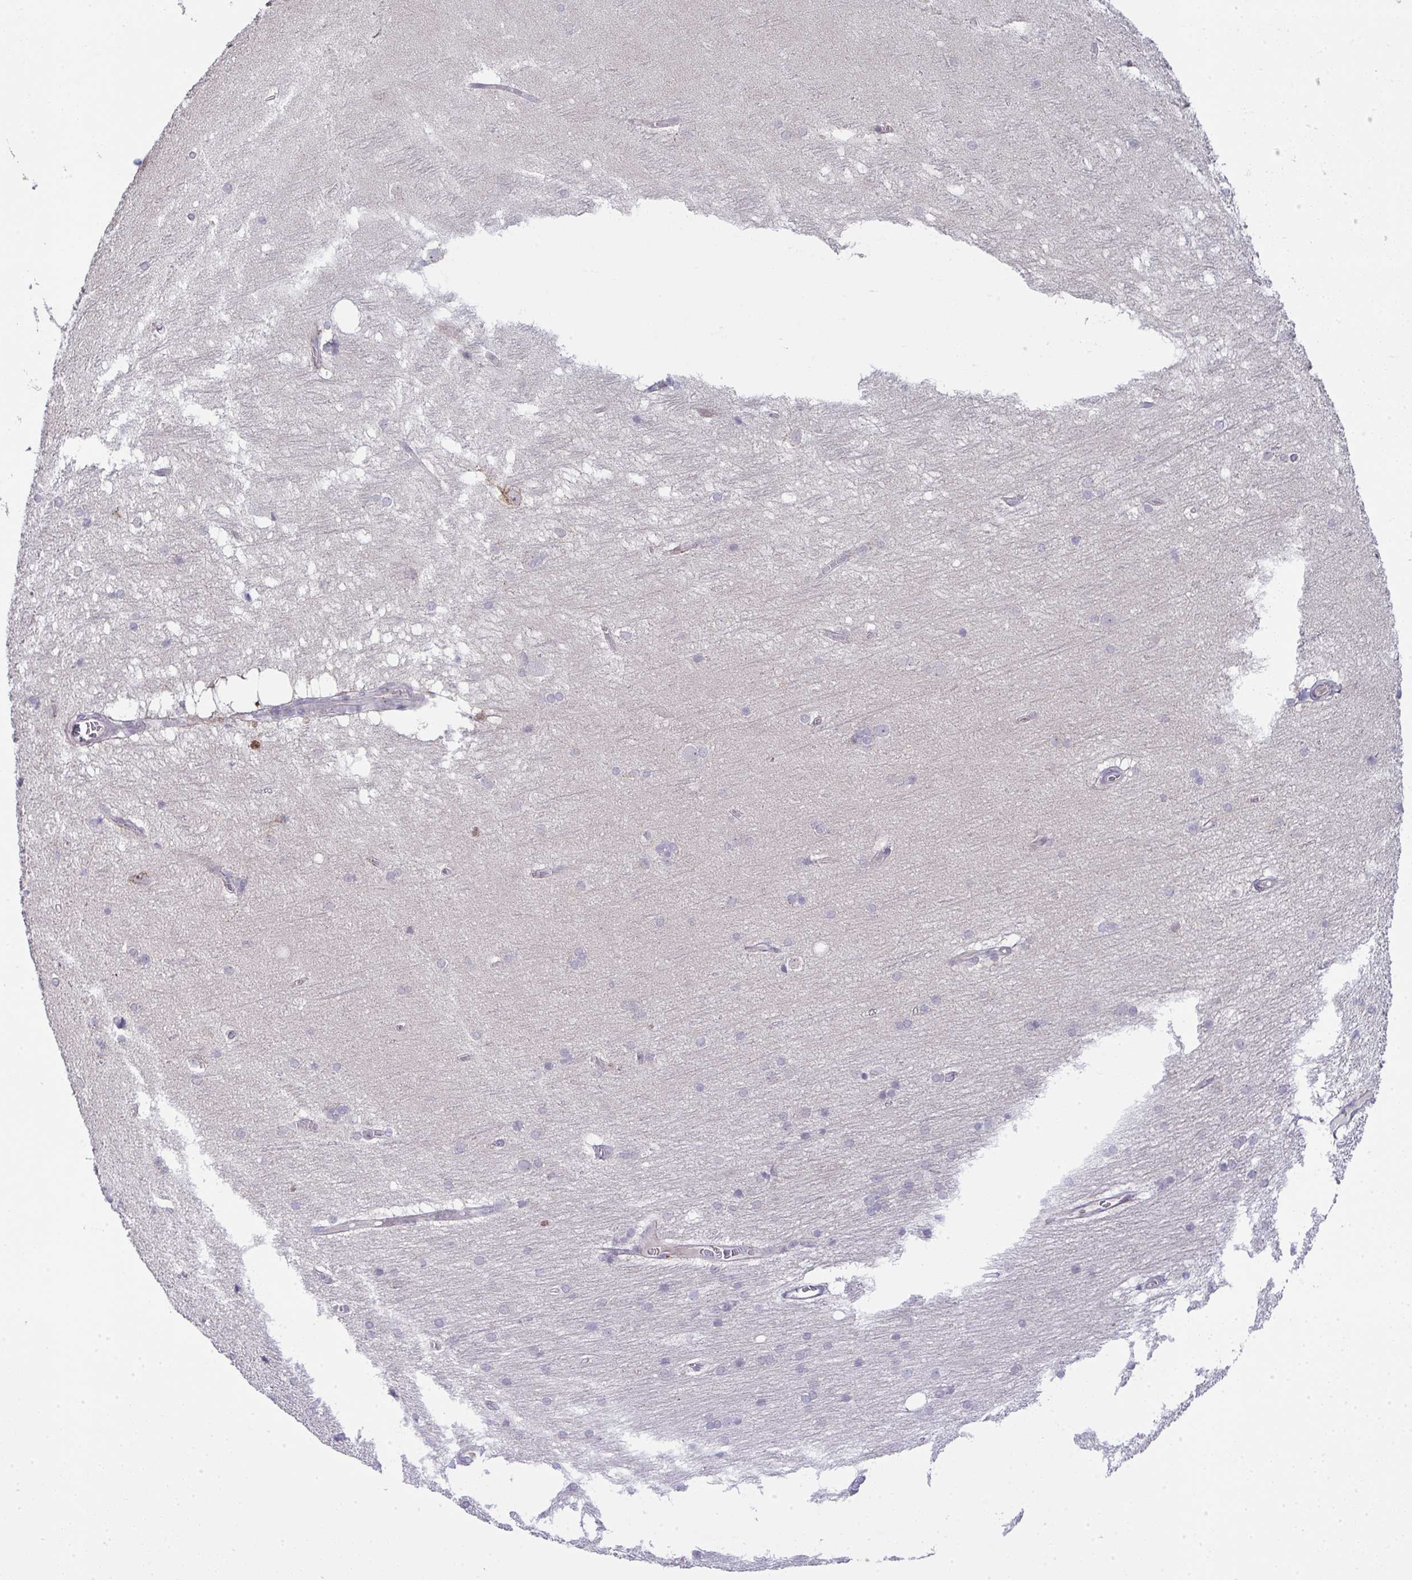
{"staining": {"intensity": "negative", "quantity": "none", "location": "none"}, "tissue": "hippocampus", "cell_type": "Glial cells", "image_type": "normal", "snomed": [{"axis": "morphology", "description": "Normal tissue, NOS"}, {"axis": "topography", "description": "Cerebral cortex"}, {"axis": "topography", "description": "Hippocampus"}], "caption": "High power microscopy image of an immunohistochemistry micrograph of unremarkable hippocampus, revealing no significant expression in glial cells.", "gene": "GALNT16", "patient": {"sex": "female", "age": 19}}